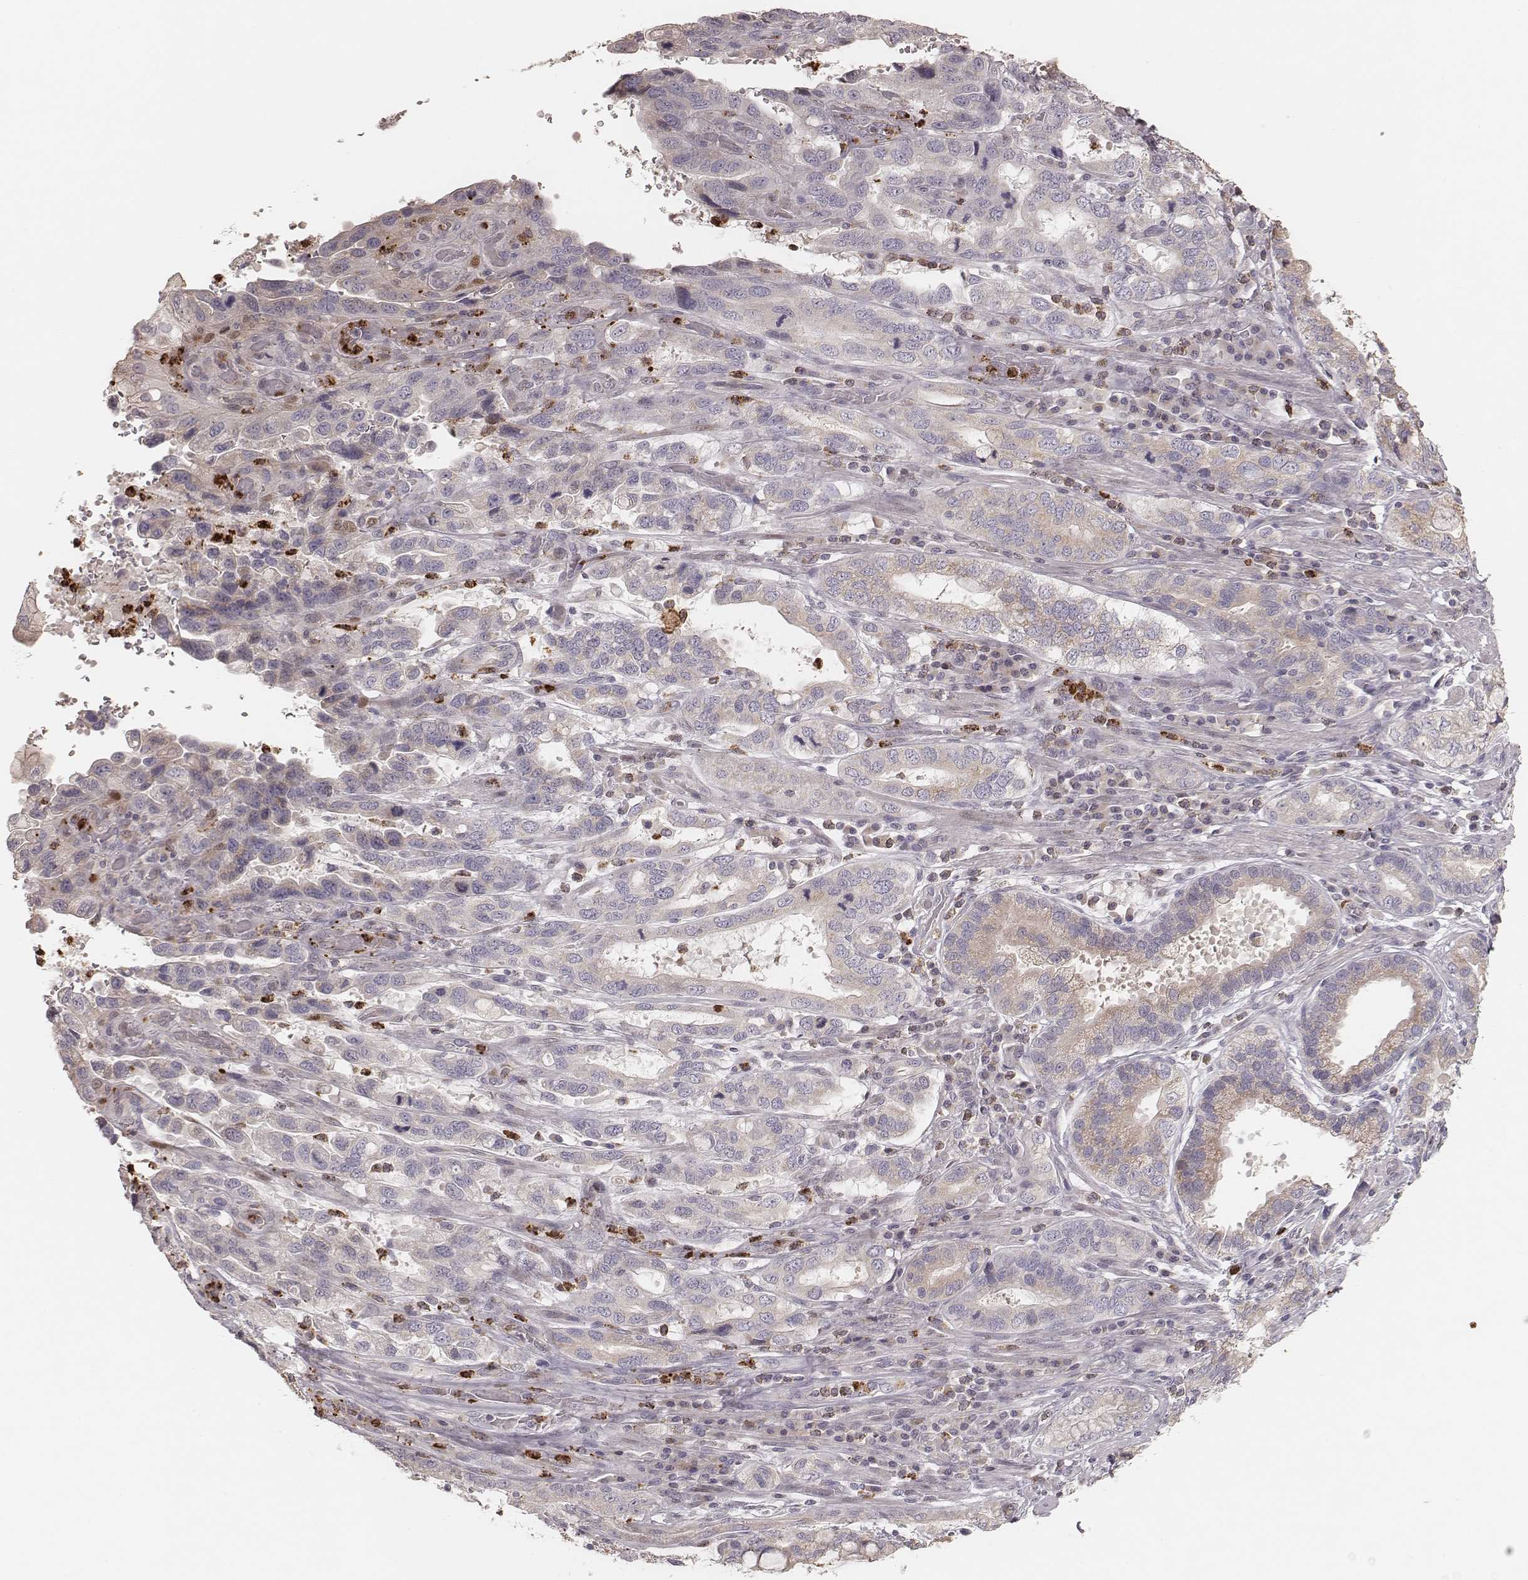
{"staining": {"intensity": "weak", "quantity": "25%-75%", "location": "cytoplasmic/membranous"}, "tissue": "stomach cancer", "cell_type": "Tumor cells", "image_type": "cancer", "snomed": [{"axis": "morphology", "description": "Adenocarcinoma, NOS"}, {"axis": "topography", "description": "Stomach, lower"}], "caption": "DAB (3,3'-diaminobenzidine) immunohistochemical staining of human stomach cancer displays weak cytoplasmic/membranous protein expression in approximately 25%-75% of tumor cells.", "gene": "ABCA7", "patient": {"sex": "female", "age": 76}}